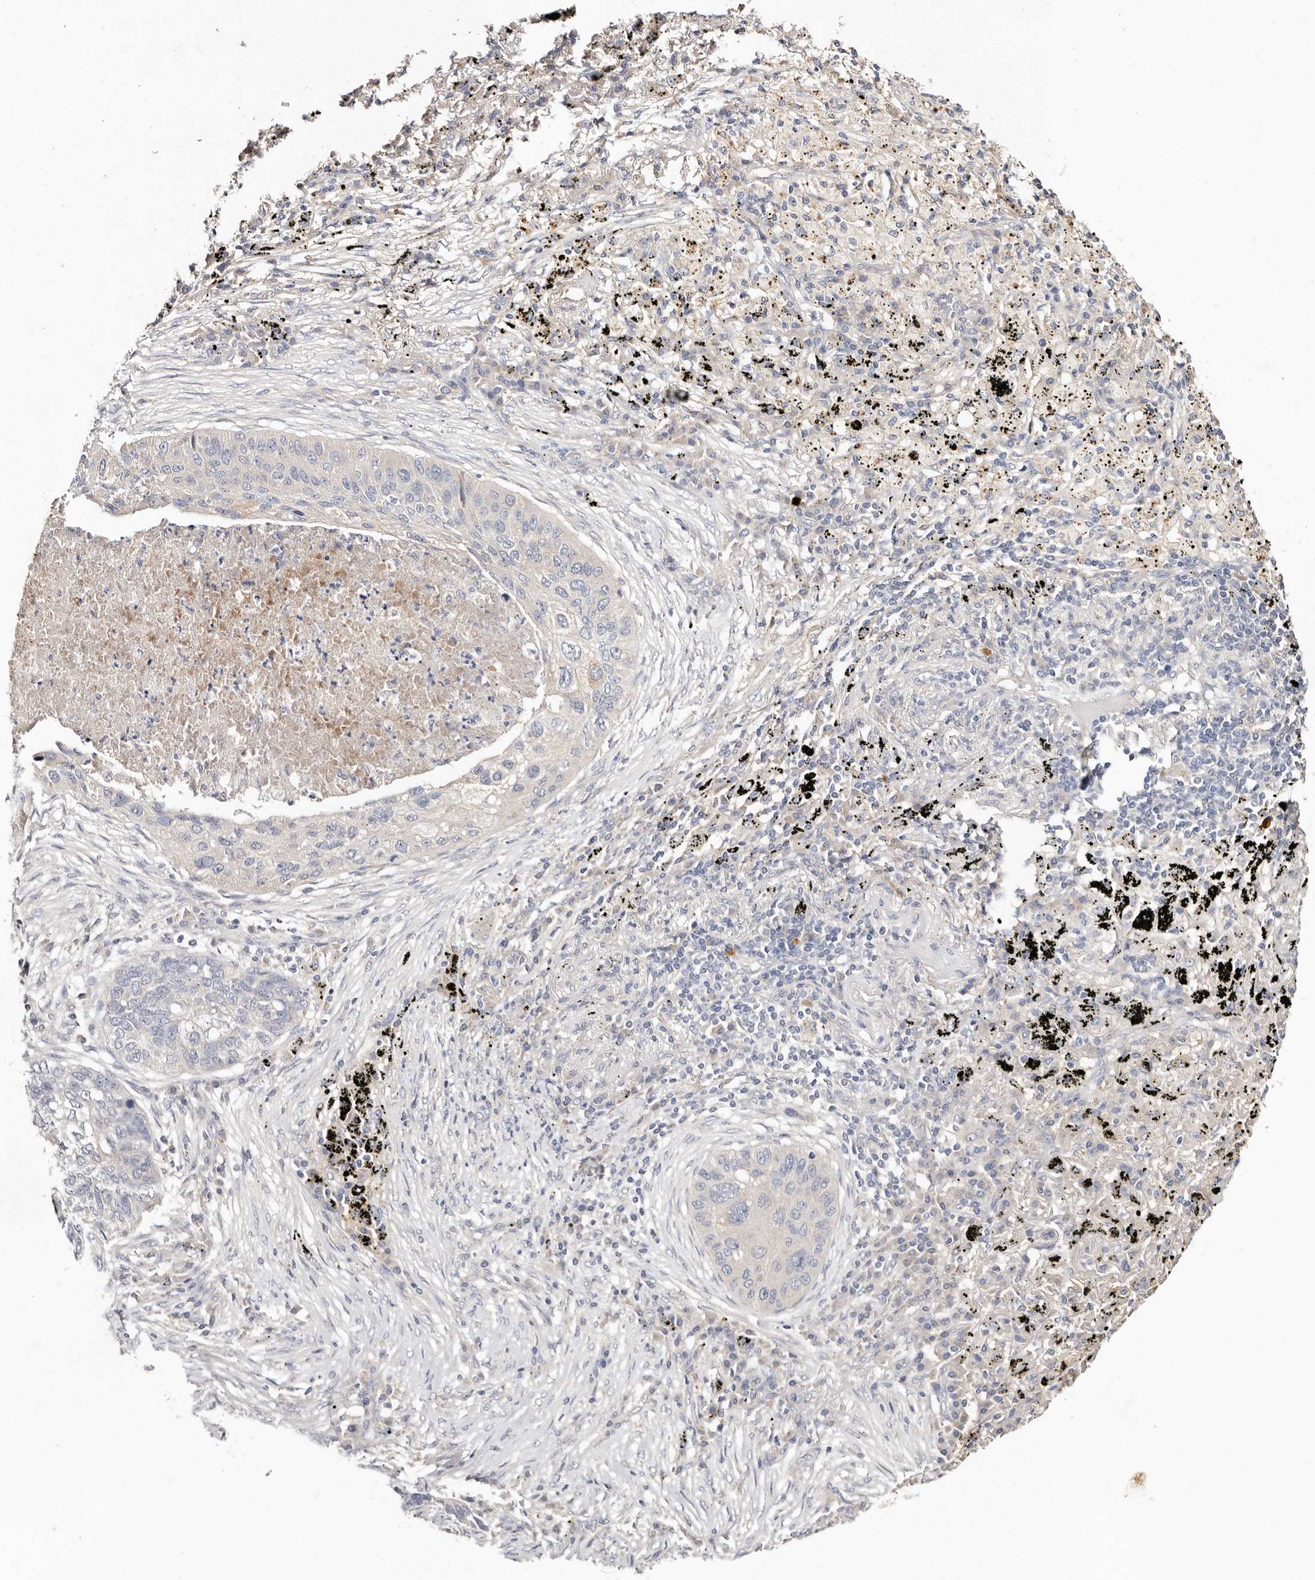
{"staining": {"intensity": "moderate", "quantity": "25%-75%", "location": "cytoplasmic/membranous"}, "tissue": "lung cancer", "cell_type": "Tumor cells", "image_type": "cancer", "snomed": [{"axis": "morphology", "description": "Squamous cell carcinoma, NOS"}, {"axis": "topography", "description": "Lung"}], "caption": "Immunohistochemistry of human lung cancer shows medium levels of moderate cytoplasmic/membranous positivity in approximately 25%-75% of tumor cells.", "gene": "VIPAS39", "patient": {"sex": "female", "age": 63}}